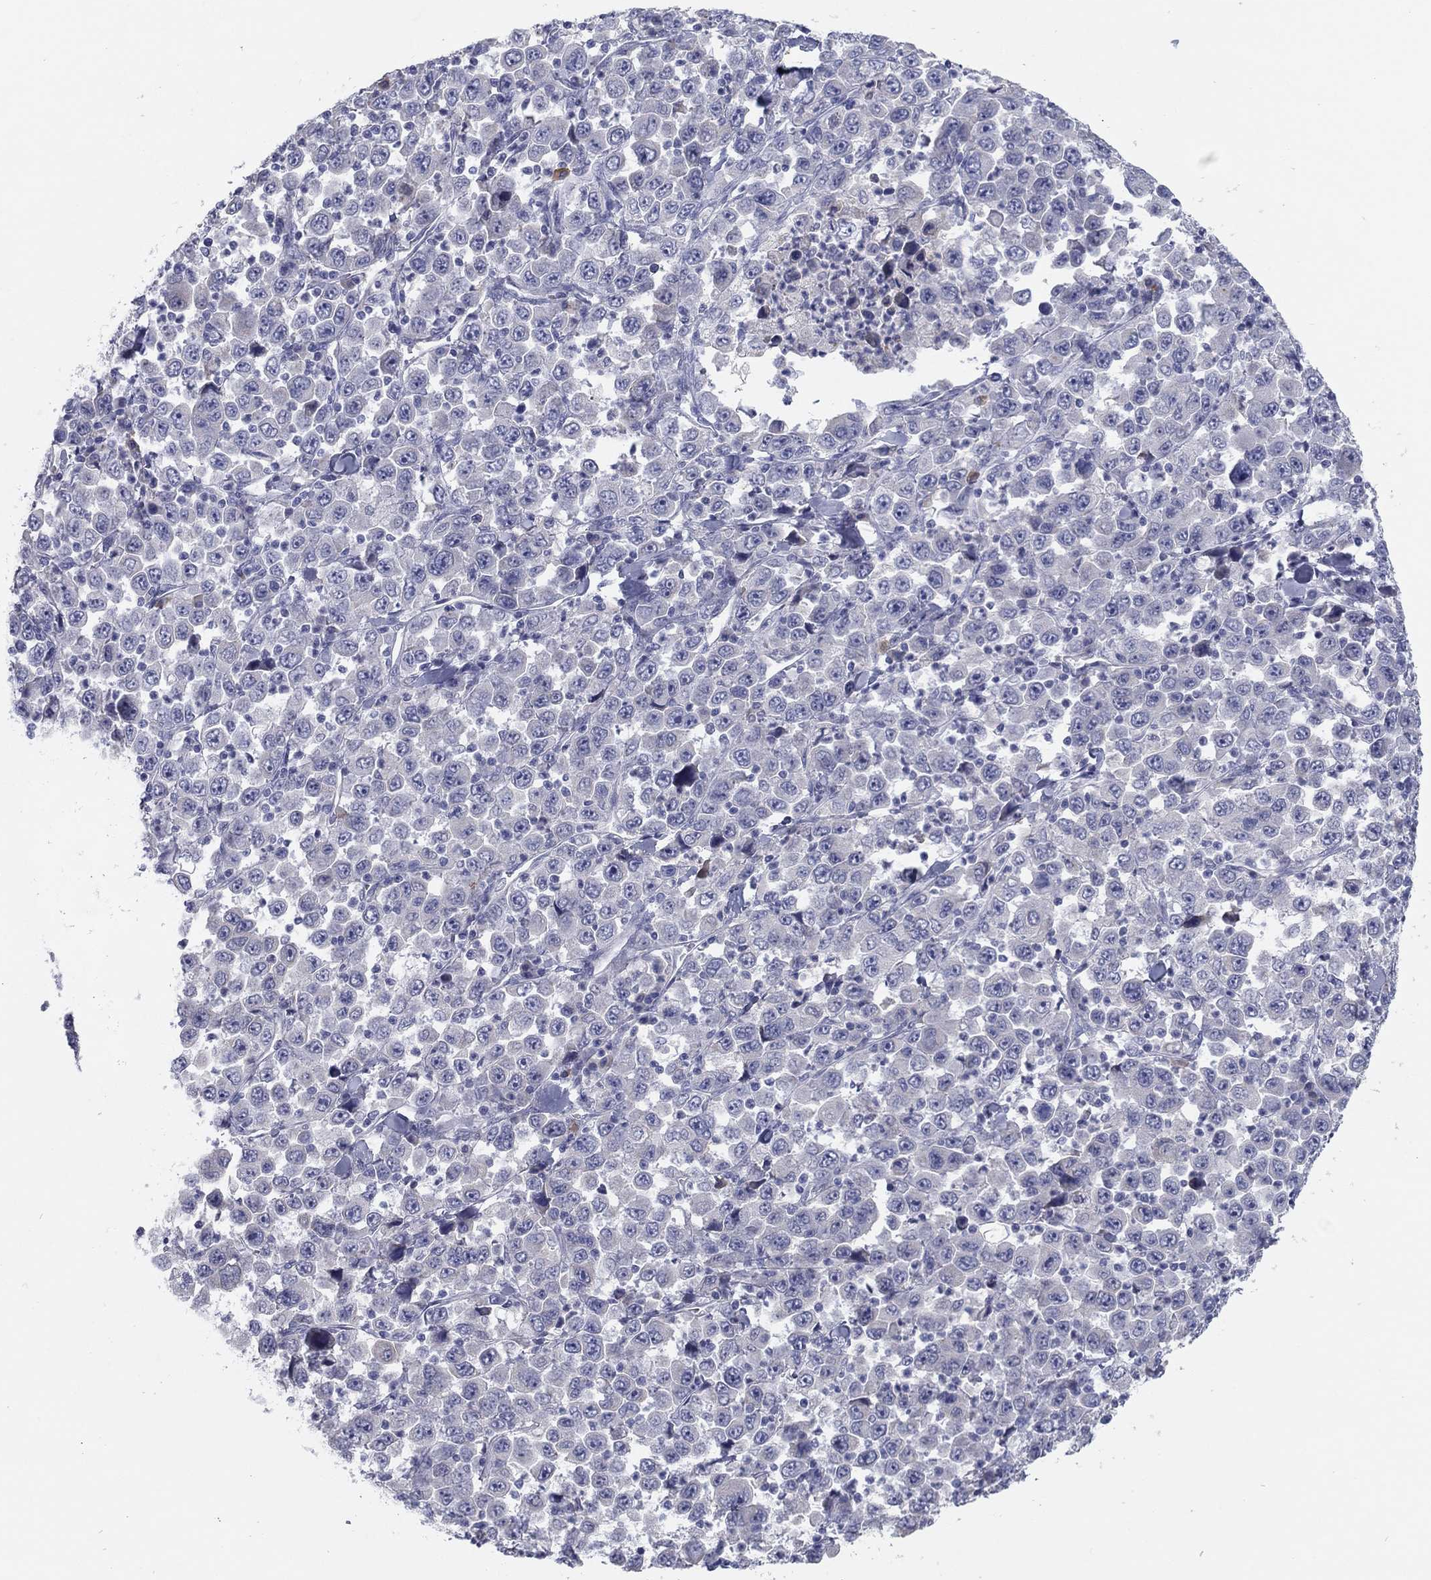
{"staining": {"intensity": "negative", "quantity": "none", "location": "none"}, "tissue": "stomach cancer", "cell_type": "Tumor cells", "image_type": "cancer", "snomed": [{"axis": "morphology", "description": "Normal tissue, NOS"}, {"axis": "morphology", "description": "Adenocarcinoma, NOS"}, {"axis": "topography", "description": "Stomach, upper"}, {"axis": "topography", "description": "Stomach"}], "caption": "Protein analysis of adenocarcinoma (stomach) exhibits no significant staining in tumor cells. Brightfield microscopy of IHC stained with DAB (brown) and hematoxylin (blue), captured at high magnification.", "gene": "GRK7", "patient": {"sex": "male", "age": 59}}